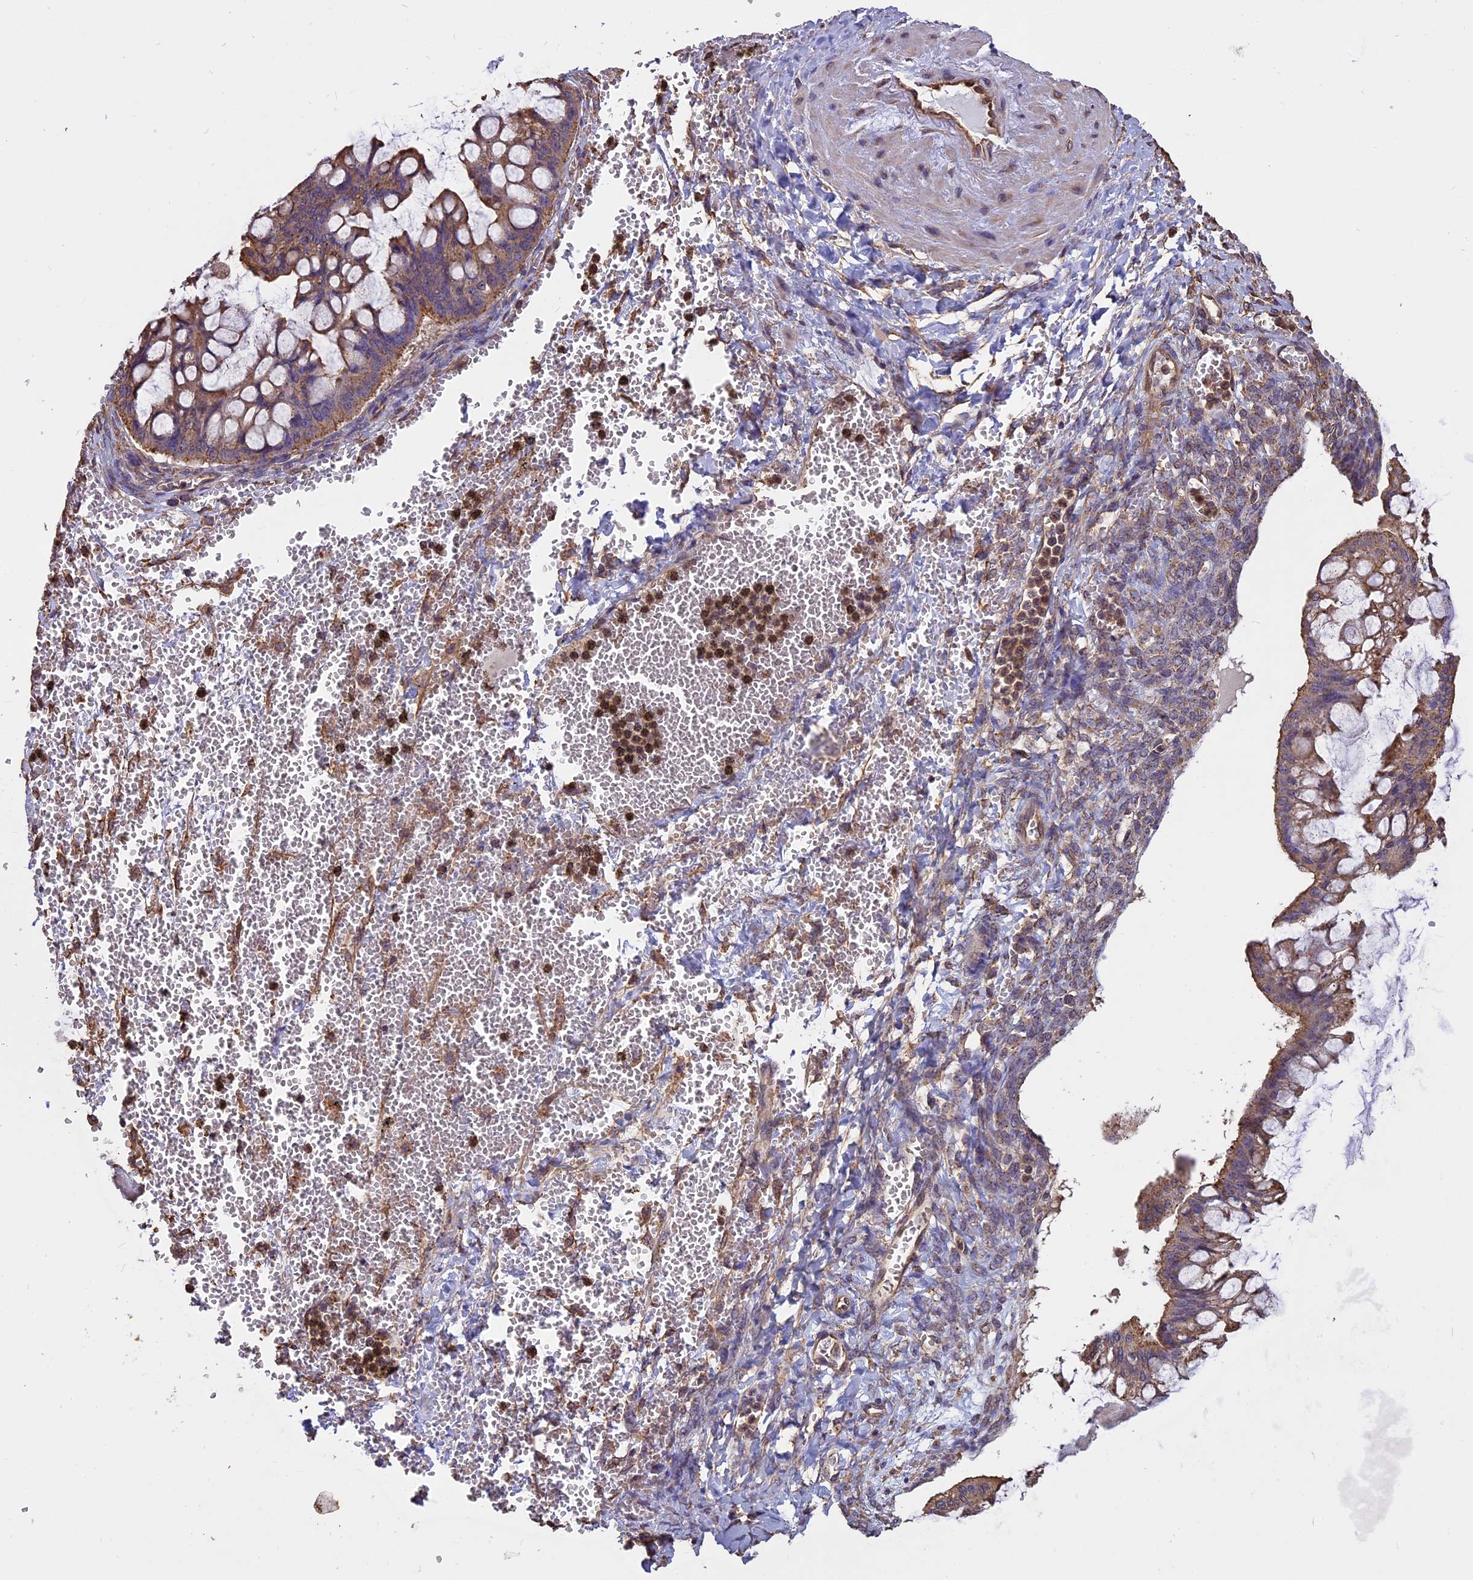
{"staining": {"intensity": "weak", "quantity": "25%-75%", "location": "cytoplasmic/membranous"}, "tissue": "ovarian cancer", "cell_type": "Tumor cells", "image_type": "cancer", "snomed": [{"axis": "morphology", "description": "Cystadenocarcinoma, mucinous, NOS"}, {"axis": "topography", "description": "Ovary"}], "caption": "Immunohistochemical staining of mucinous cystadenocarcinoma (ovarian) shows low levels of weak cytoplasmic/membranous staining in approximately 25%-75% of tumor cells.", "gene": "CHMP2A", "patient": {"sex": "female", "age": 73}}